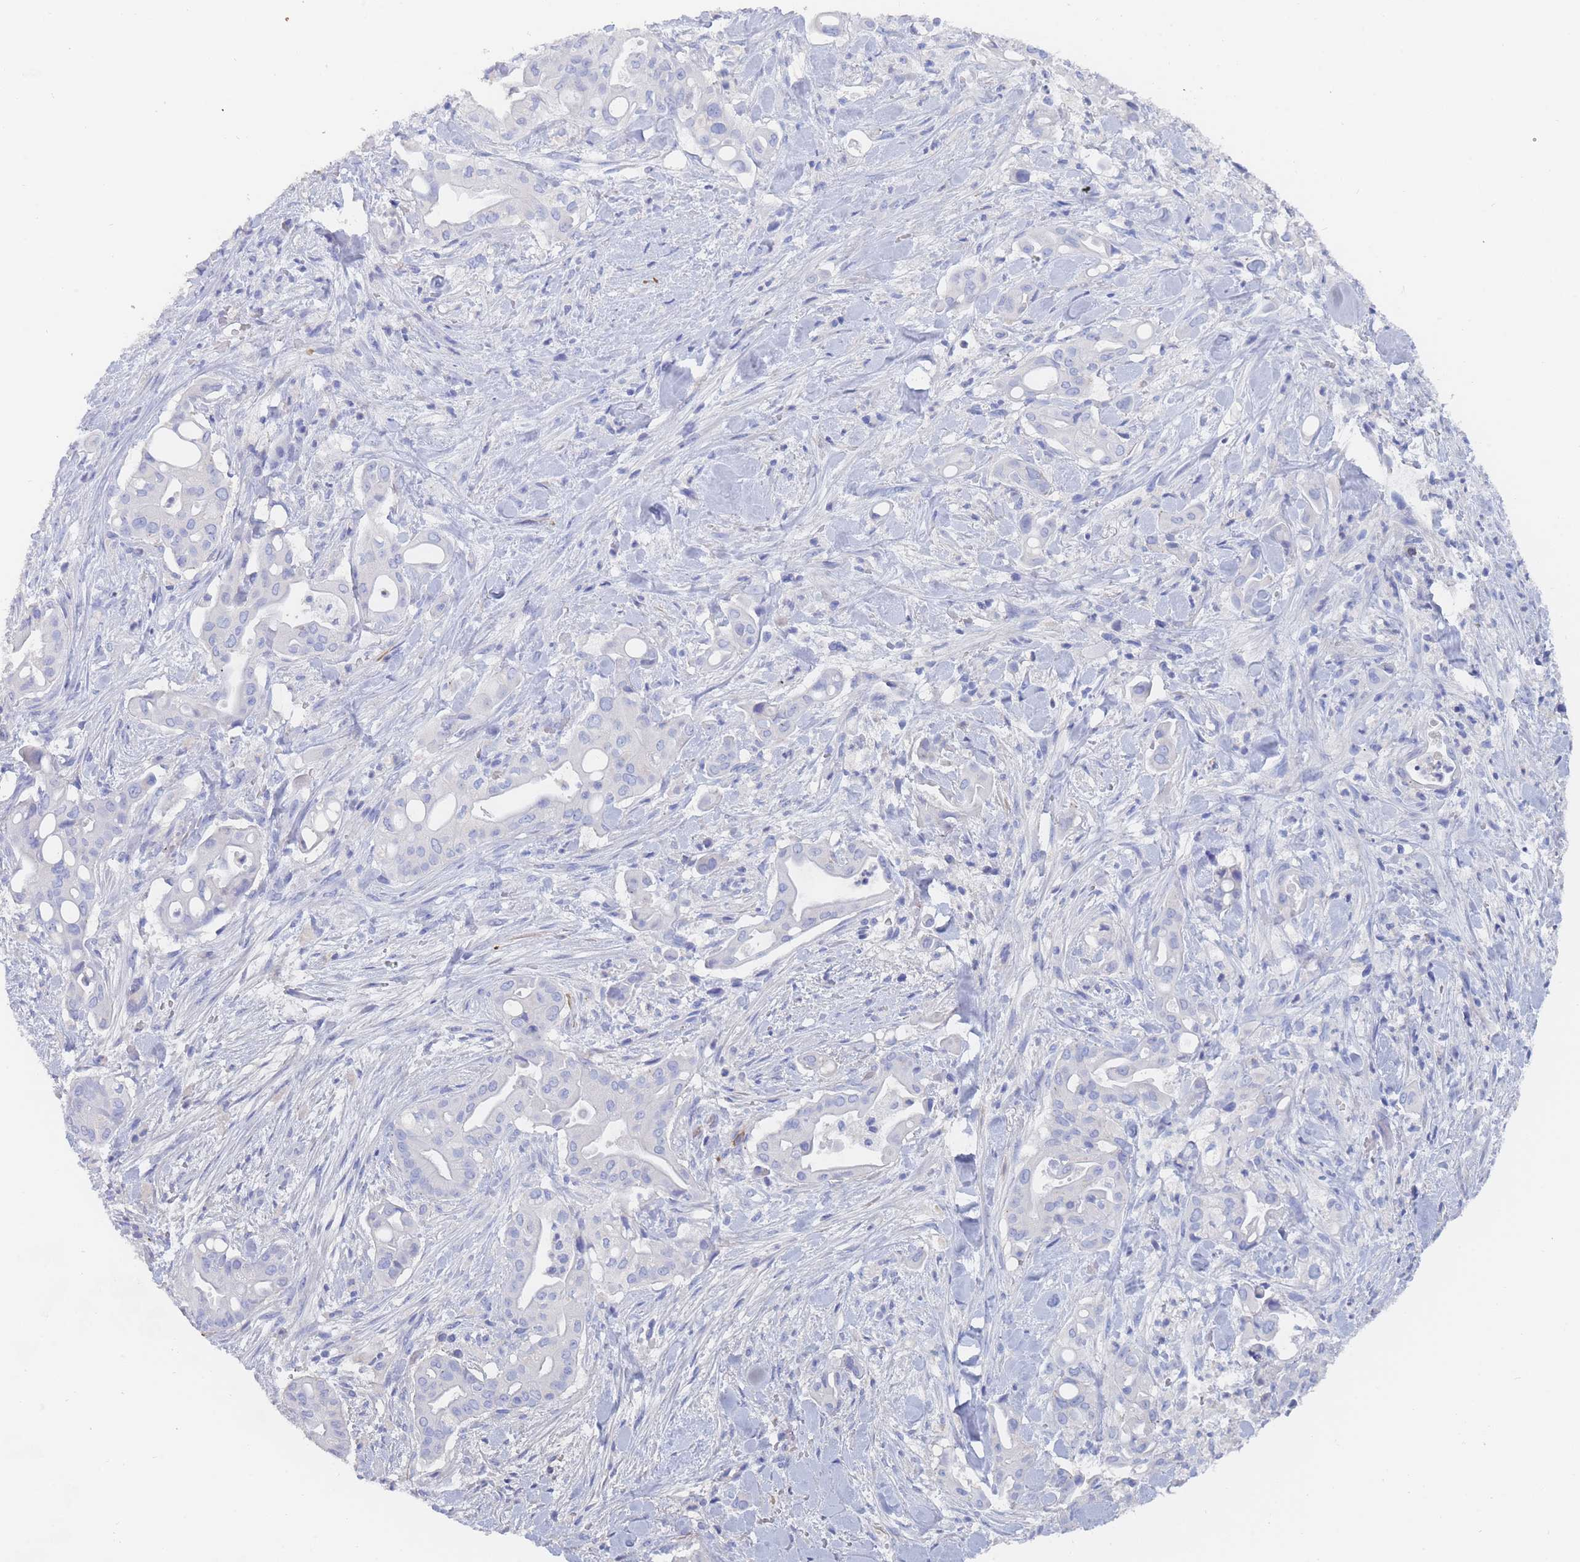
{"staining": {"intensity": "negative", "quantity": "none", "location": "none"}, "tissue": "liver cancer", "cell_type": "Tumor cells", "image_type": "cancer", "snomed": [{"axis": "morphology", "description": "Cholangiocarcinoma"}, {"axis": "topography", "description": "Liver"}], "caption": "IHC image of liver cancer stained for a protein (brown), which reveals no expression in tumor cells.", "gene": "SLC25A35", "patient": {"sex": "female", "age": 68}}